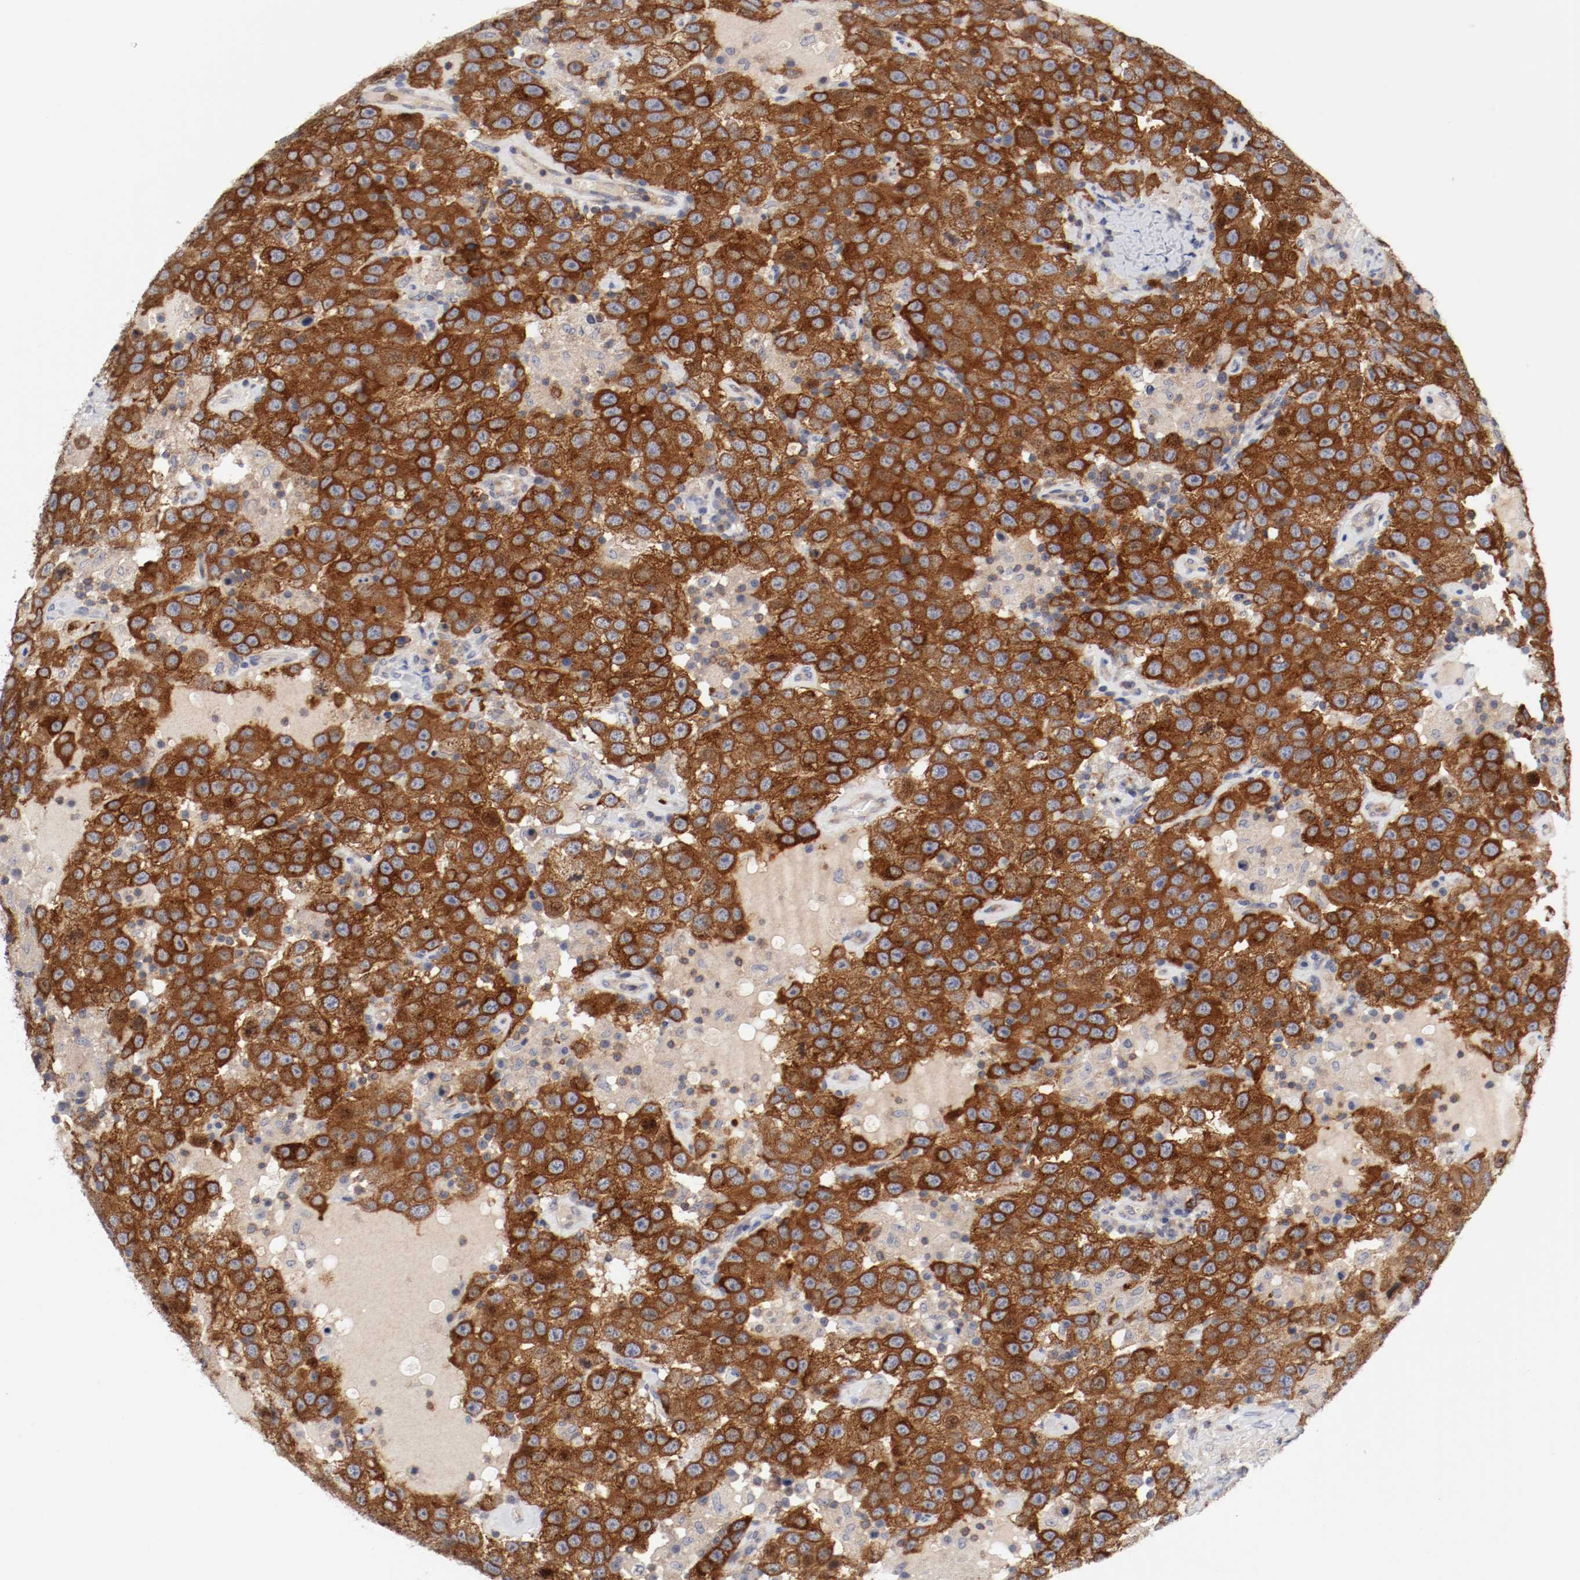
{"staining": {"intensity": "strong", "quantity": ">75%", "location": "cytoplasmic/membranous"}, "tissue": "testis cancer", "cell_type": "Tumor cells", "image_type": "cancer", "snomed": [{"axis": "morphology", "description": "Seminoma, NOS"}, {"axis": "topography", "description": "Testis"}], "caption": "Immunohistochemistry (IHC) of testis cancer displays high levels of strong cytoplasmic/membranous staining in approximately >75% of tumor cells.", "gene": "CBL", "patient": {"sex": "male", "age": 41}}